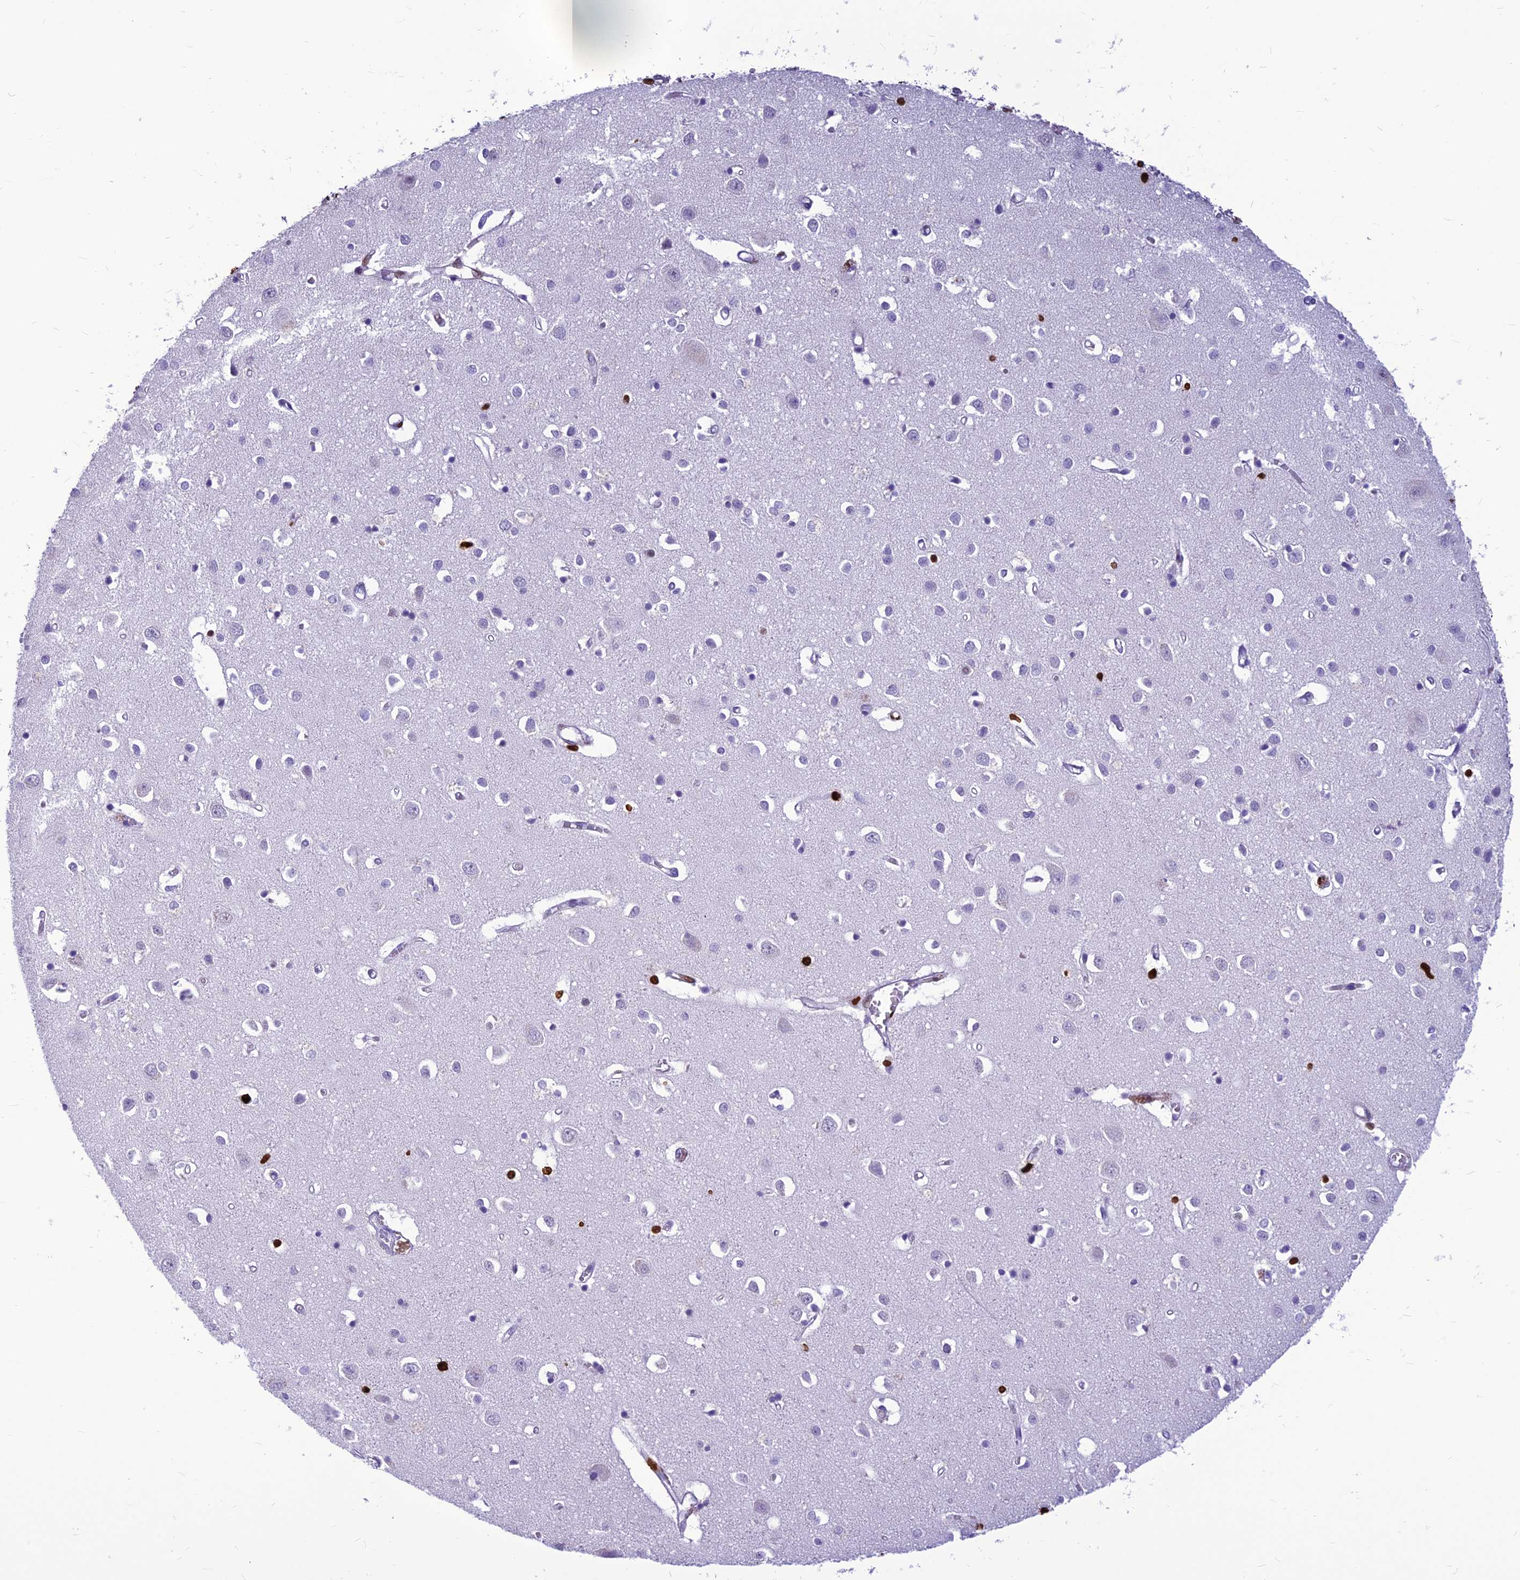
{"staining": {"intensity": "negative", "quantity": "none", "location": "none"}, "tissue": "cerebral cortex", "cell_type": "Endothelial cells", "image_type": "normal", "snomed": [{"axis": "morphology", "description": "Normal tissue, NOS"}, {"axis": "topography", "description": "Cerebral cortex"}], "caption": "This is a histopathology image of IHC staining of unremarkable cerebral cortex, which shows no positivity in endothelial cells. (DAB immunohistochemistry visualized using brightfield microscopy, high magnification).", "gene": "AKAP17A", "patient": {"sex": "female", "age": 64}}